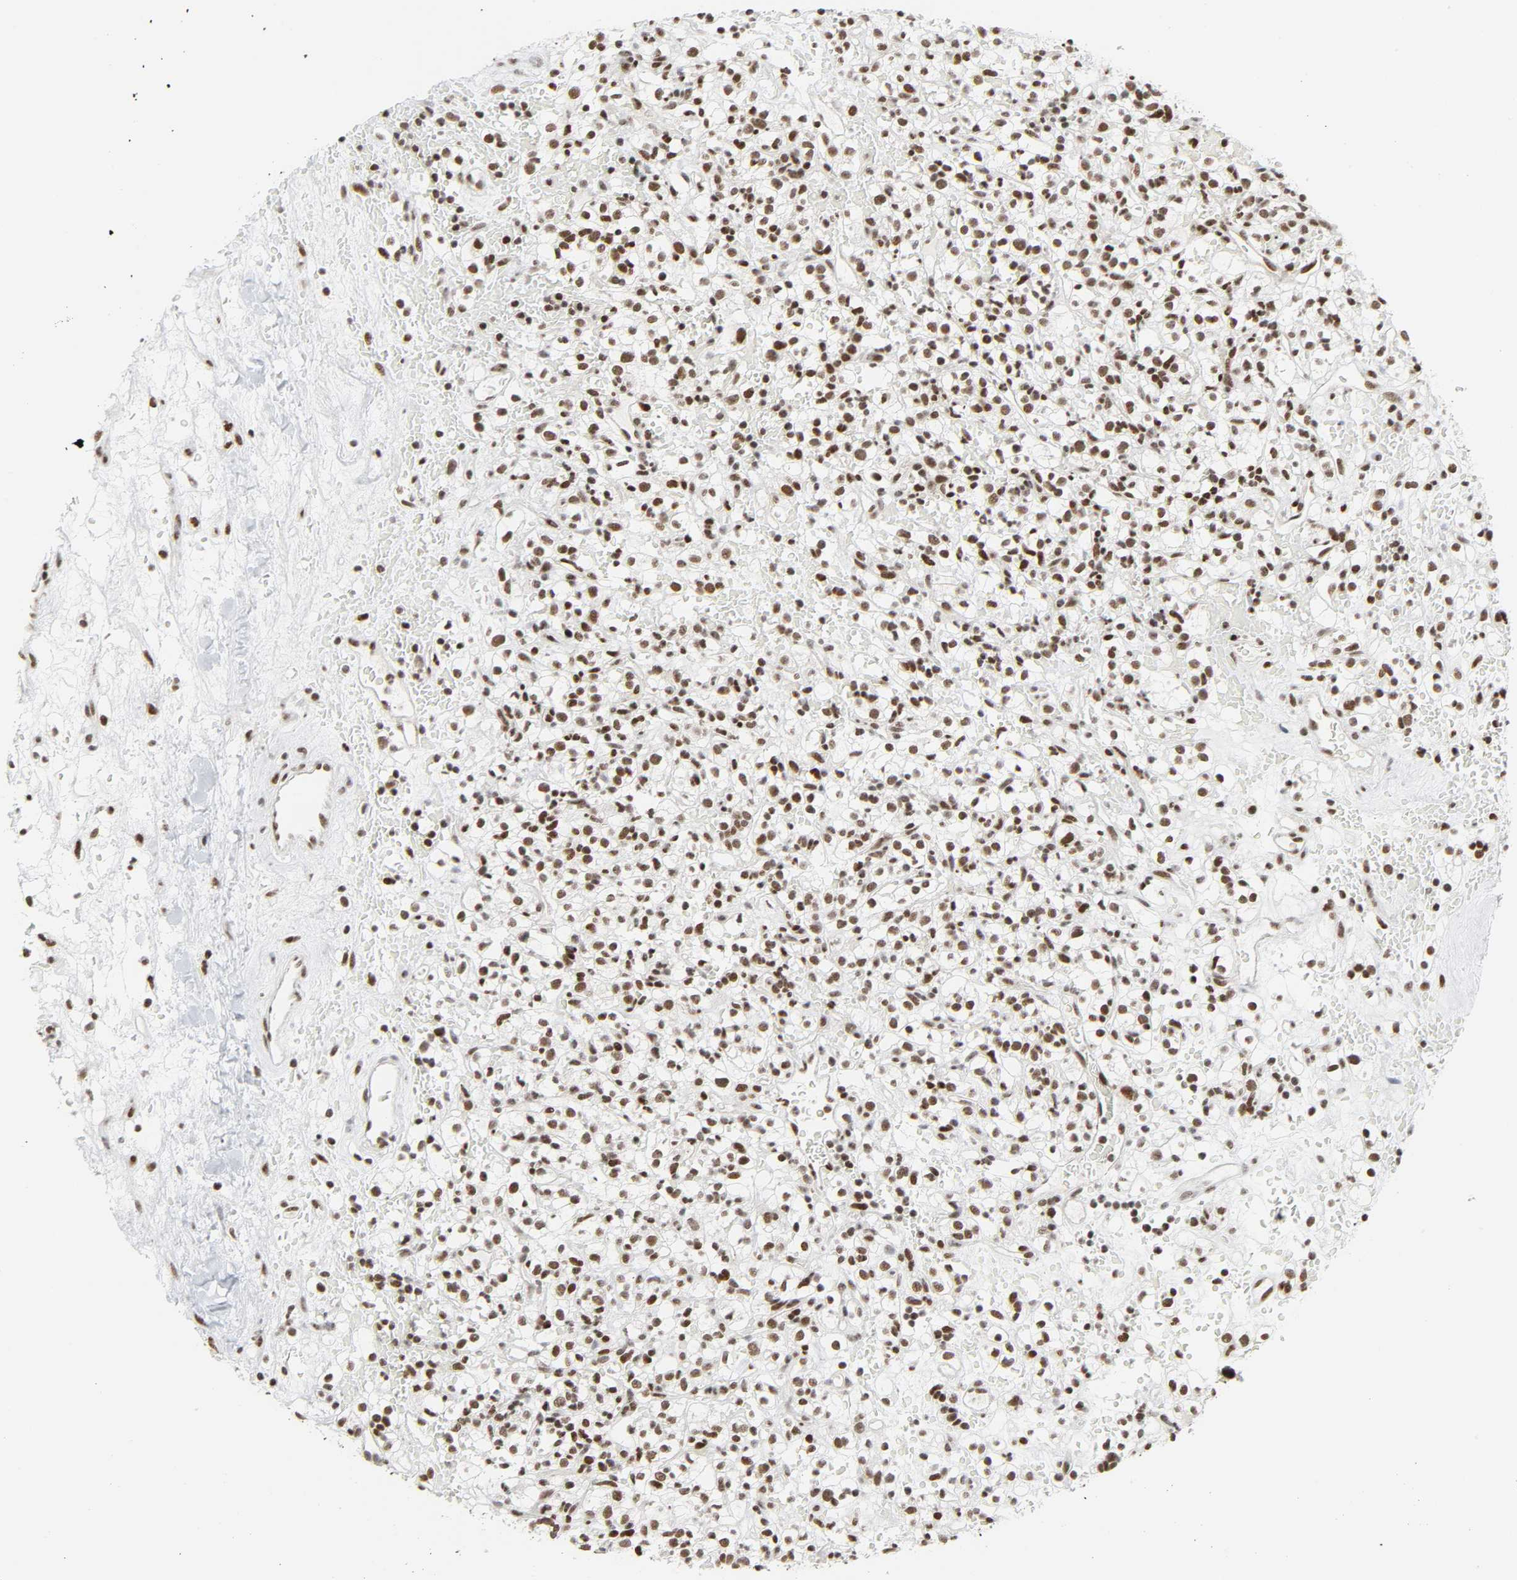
{"staining": {"intensity": "strong", "quantity": ">75%", "location": "nuclear"}, "tissue": "renal cancer", "cell_type": "Tumor cells", "image_type": "cancer", "snomed": [{"axis": "morphology", "description": "Normal tissue, NOS"}, {"axis": "morphology", "description": "Adenocarcinoma, NOS"}, {"axis": "topography", "description": "Kidney"}], "caption": "Immunohistochemistry (IHC) histopathology image of human adenocarcinoma (renal) stained for a protein (brown), which exhibits high levels of strong nuclear staining in approximately >75% of tumor cells.", "gene": "CDK7", "patient": {"sex": "female", "age": 72}}